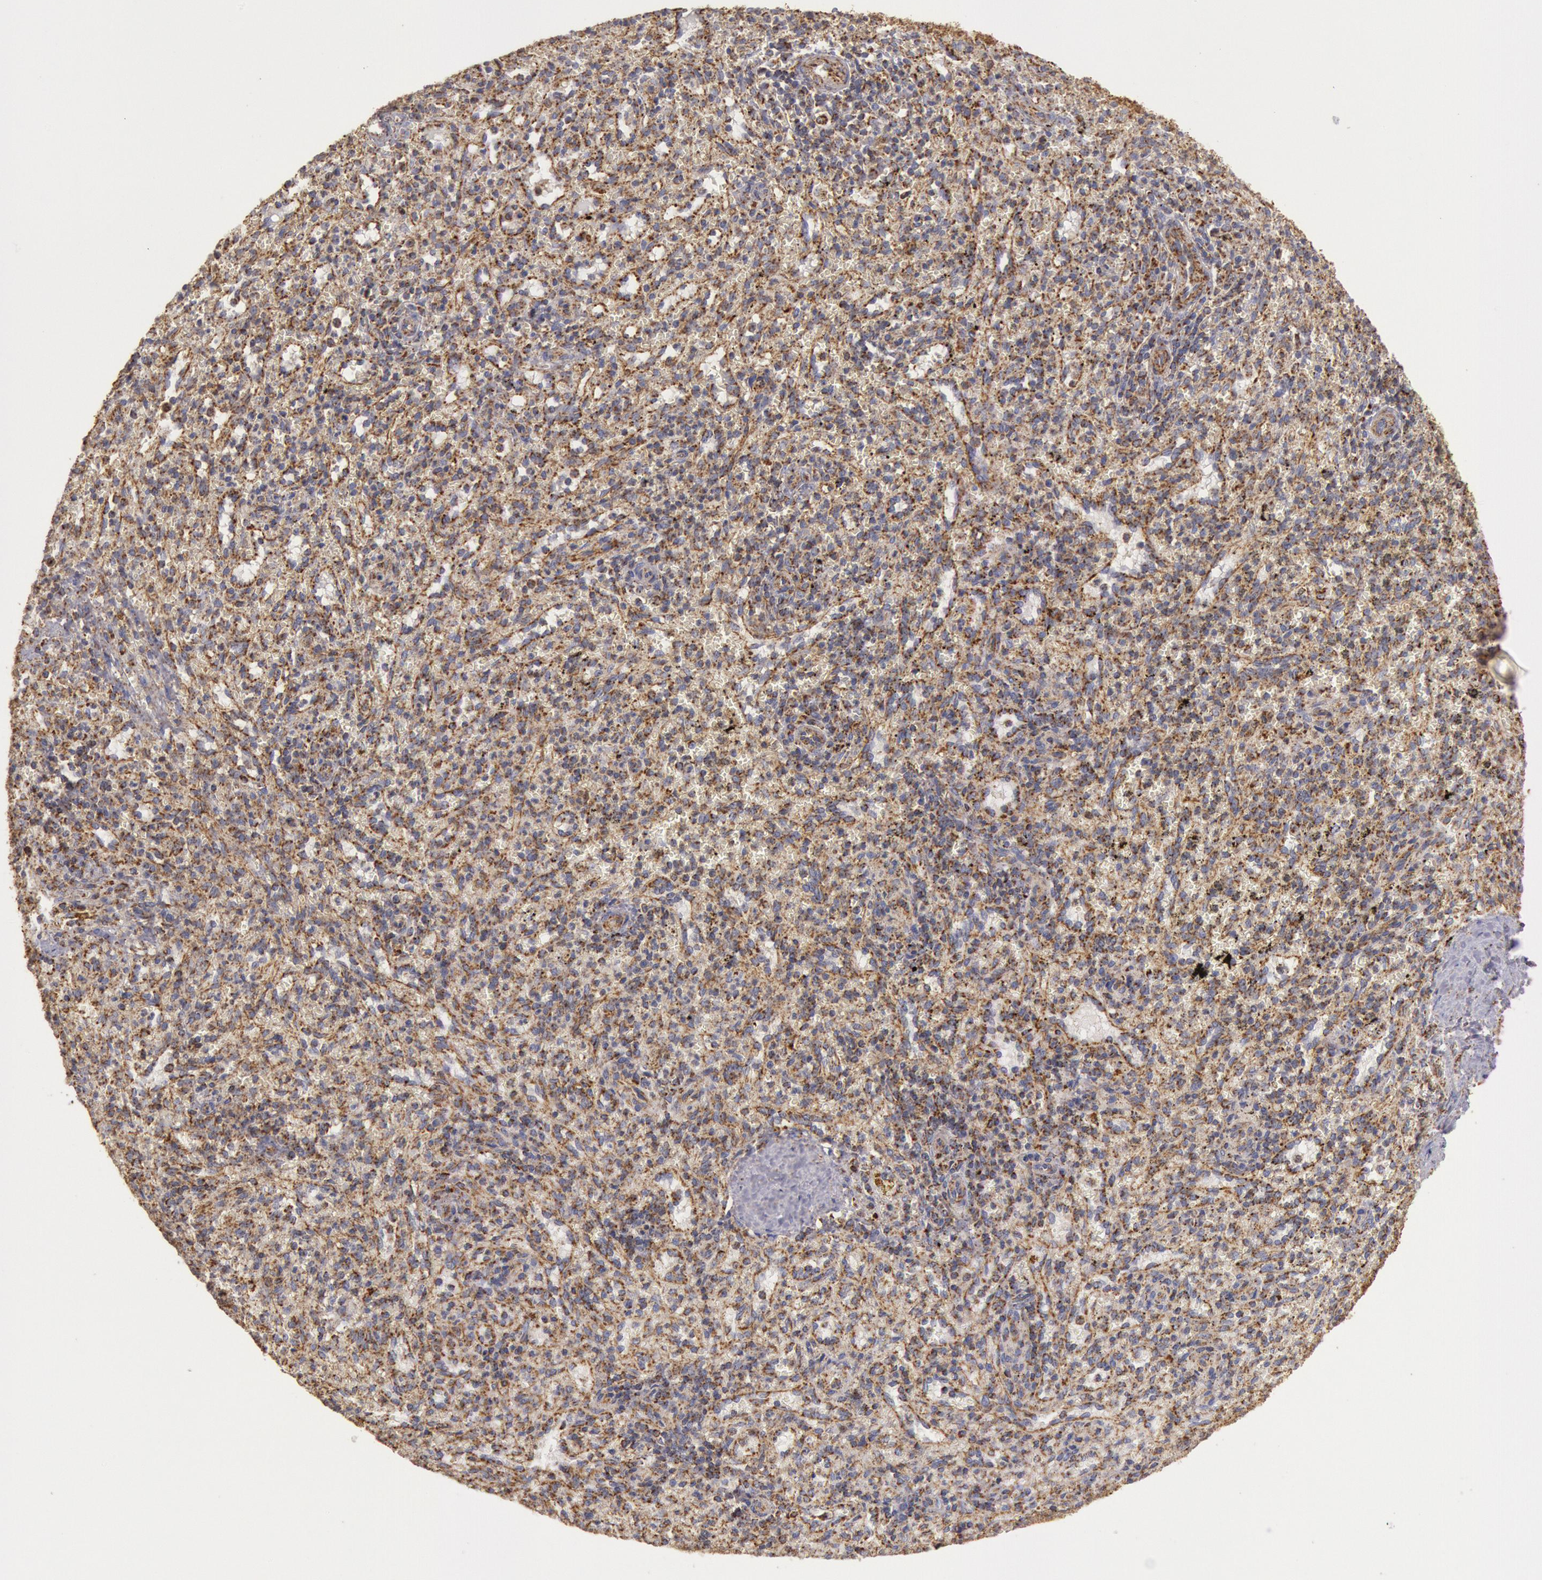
{"staining": {"intensity": "moderate", "quantity": ">75%", "location": "cytoplasmic/membranous"}, "tissue": "spleen", "cell_type": "Cells in red pulp", "image_type": "normal", "snomed": [{"axis": "morphology", "description": "Normal tissue, NOS"}, {"axis": "topography", "description": "Spleen"}], "caption": "Approximately >75% of cells in red pulp in unremarkable spleen demonstrate moderate cytoplasmic/membranous protein positivity as visualized by brown immunohistochemical staining.", "gene": "CYC1", "patient": {"sex": "female", "age": 10}}